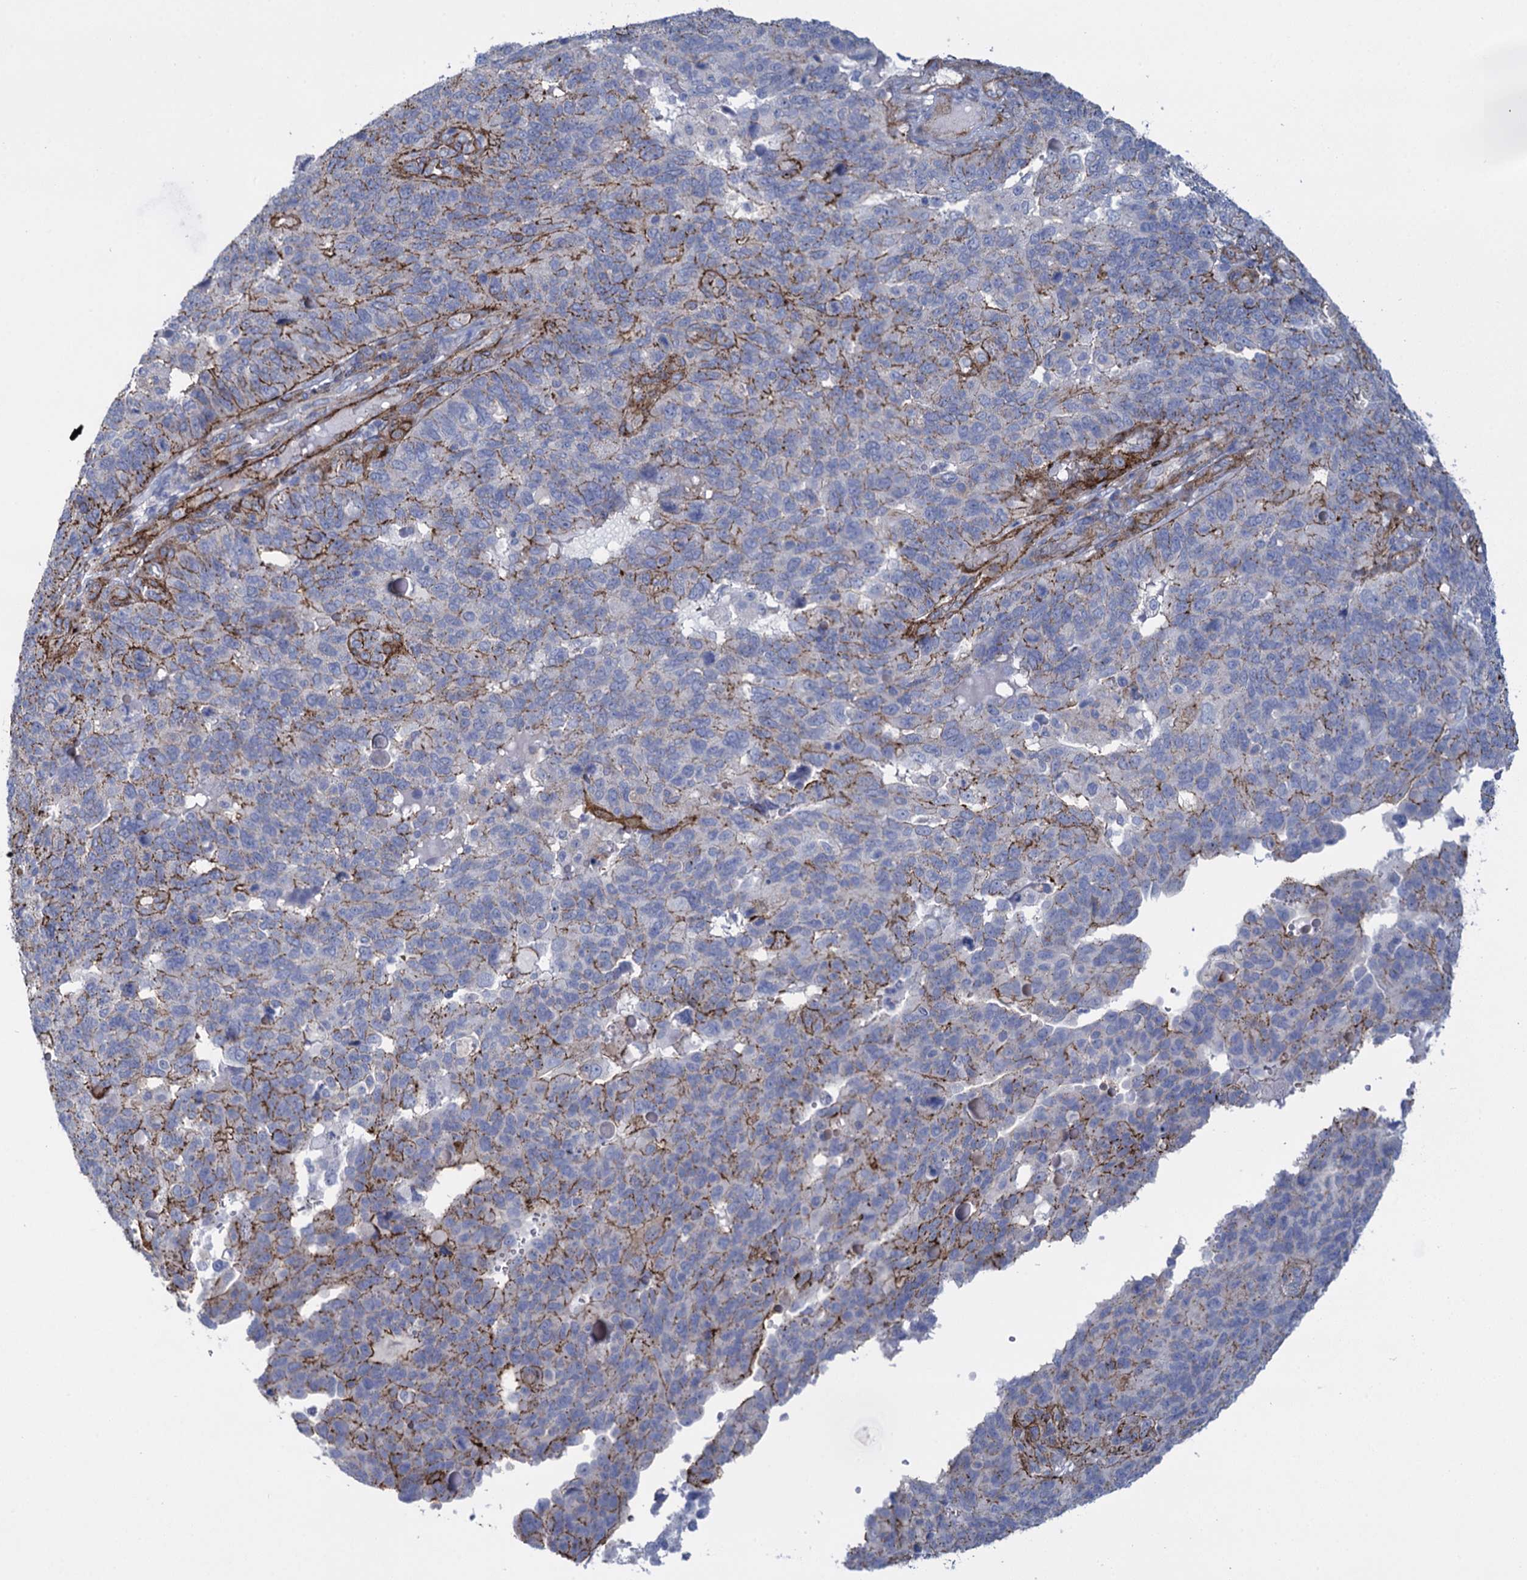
{"staining": {"intensity": "moderate", "quantity": "<25%", "location": "cytoplasmic/membranous"}, "tissue": "endometrial cancer", "cell_type": "Tumor cells", "image_type": "cancer", "snomed": [{"axis": "morphology", "description": "Adenocarcinoma, NOS"}, {"axis": "topography", "description": "Endometrium"}], "caption": "Adenocarcinoma (endometrial) stained with a protein marker reveals moderate staining in tumor cells.", "gene": "SNCG", "patient": {"sex": "female", "age": 66}}